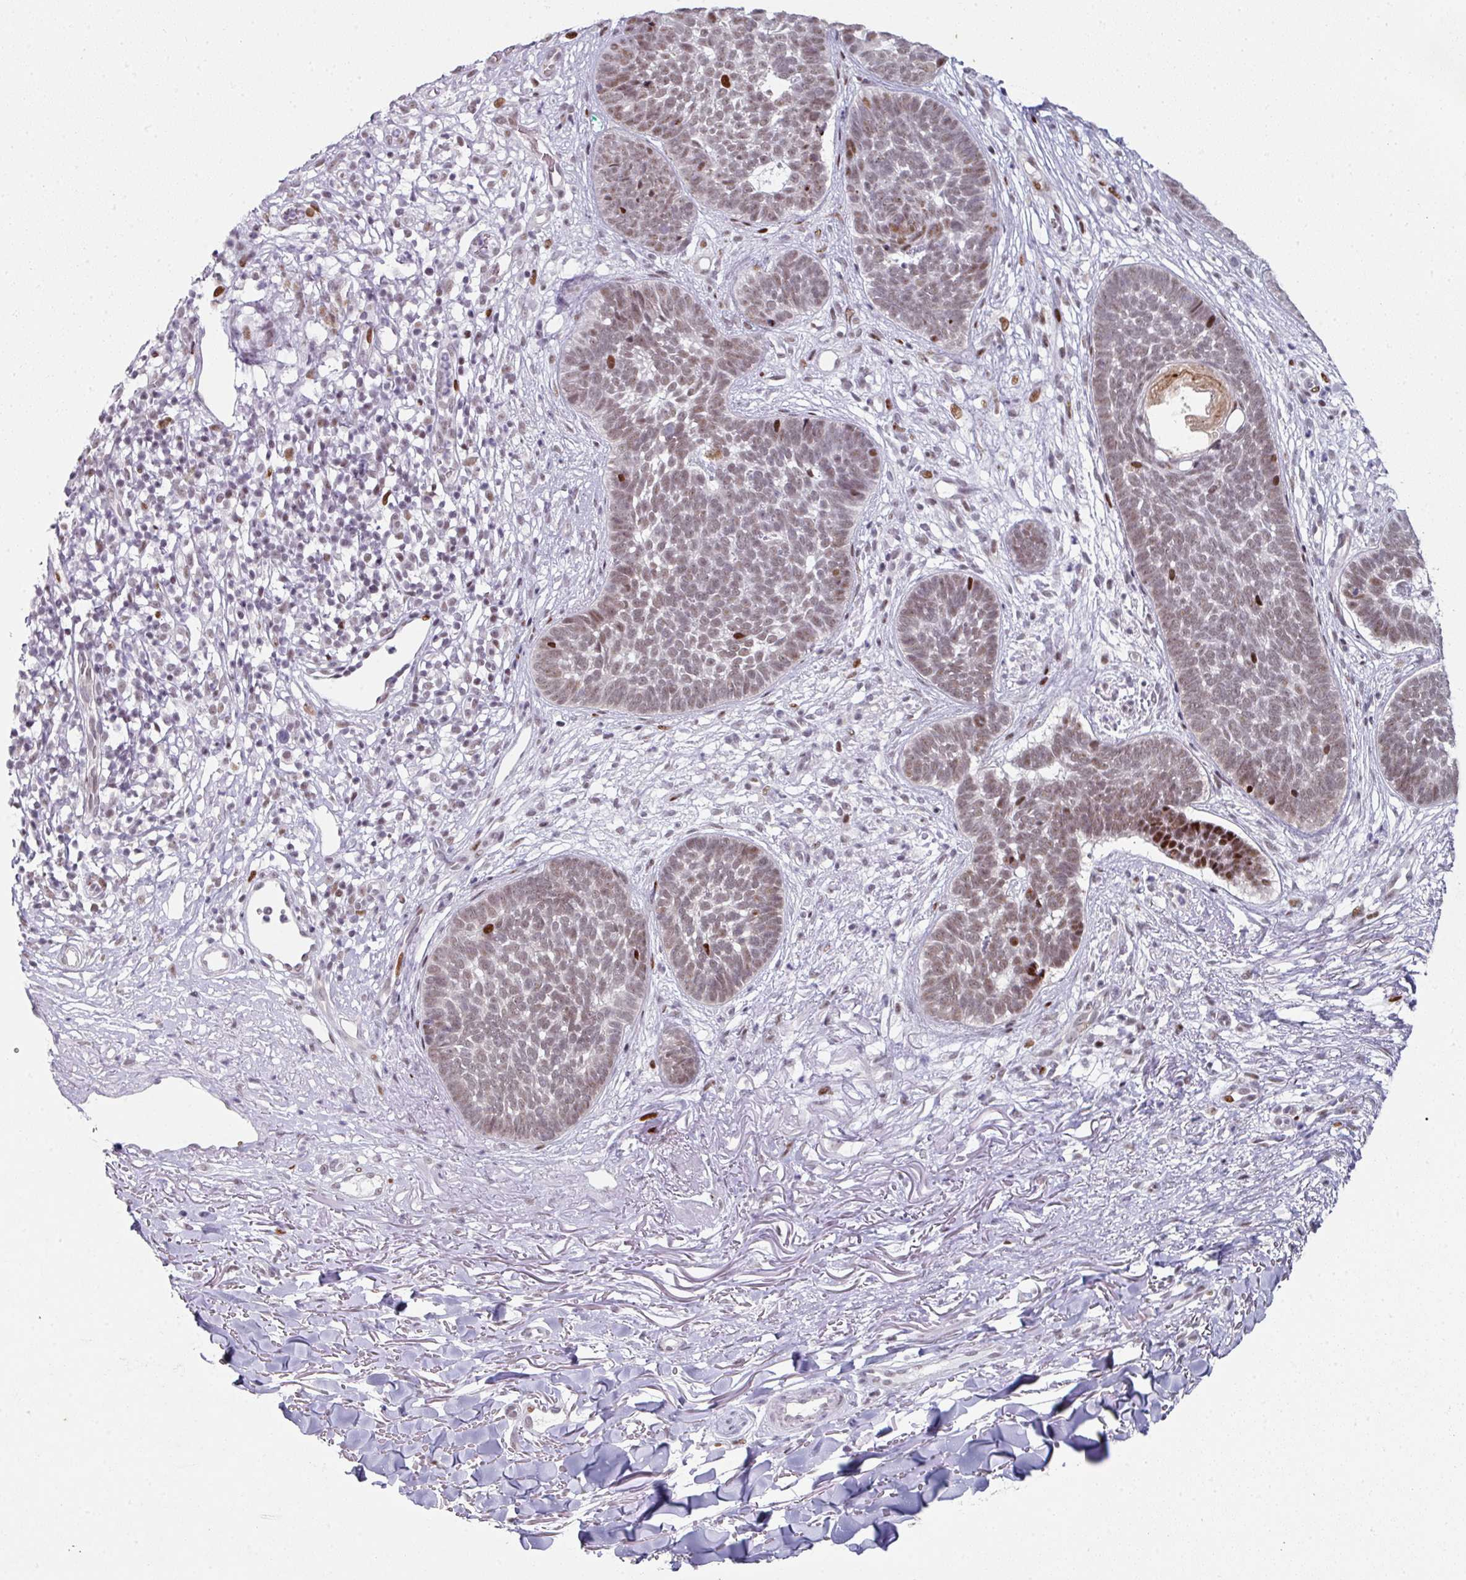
{"staining": {"intensity": "moderate", "quantity": "25%-75%", "location": "nuclear"}, "tissue": "skin cancer", "cell_type": "Tumor cells", "image_type": "cancer", "snomed": [{"axis": "morphology", "description": "Basal cell carcinoma"}, {"axis": "topography", "description": "Skin"}, {"axis": "topography", "description": "Skin of neck"}, {"axis": "topography", "description": "Skin of shoulder"}, {"axis": "topography", "description": "Skin of back"}], "caption": "Brown immunohistochemical staining in human basal cell carcinoma (skin) reveals moderate nuclear staining in approximately 25%-75% of tumor cells. (Brightfield microscopy of DAB IHC at high magnification).", "gene": "SF3B5", "patient": {"sex": "male", "age": 80}}